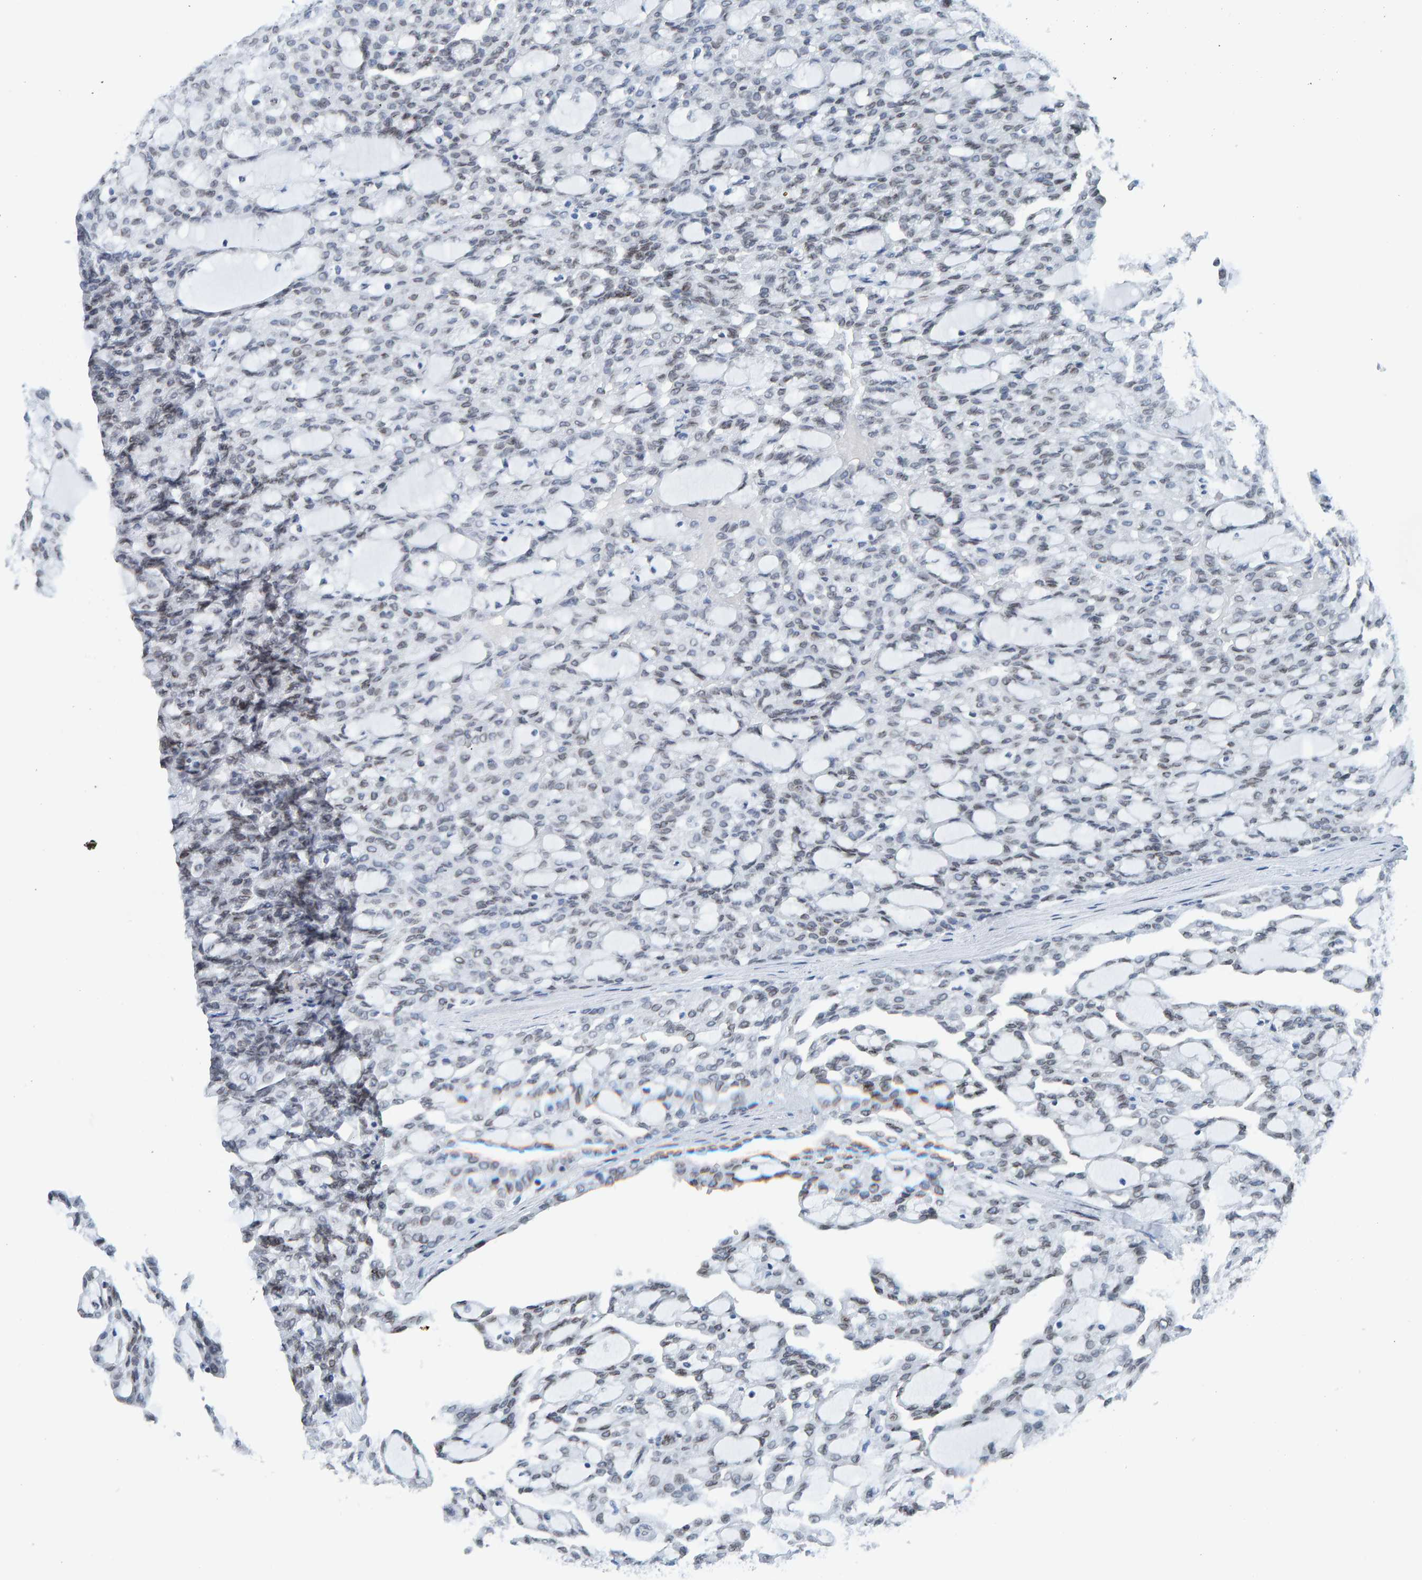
{"staining": {"intensity": "weak", "quantity": "<25%", "location": "nuclear"}, "tissue": "renal cancer", "cell_type": "Tumor cells", "image_type": "cancer", "snomed": [{"axis": "morphology", "description": "Adenocarcinoma, NOS"}, {"axis": "topography", "description": "Kidney"}], "caption": "A histopathology image of renal adenocarcinoma stained for a protein exhibits no brown staining in tumor cells.", "gene": "LMNB2", "patient": {"sex": "male", "age": 63}}